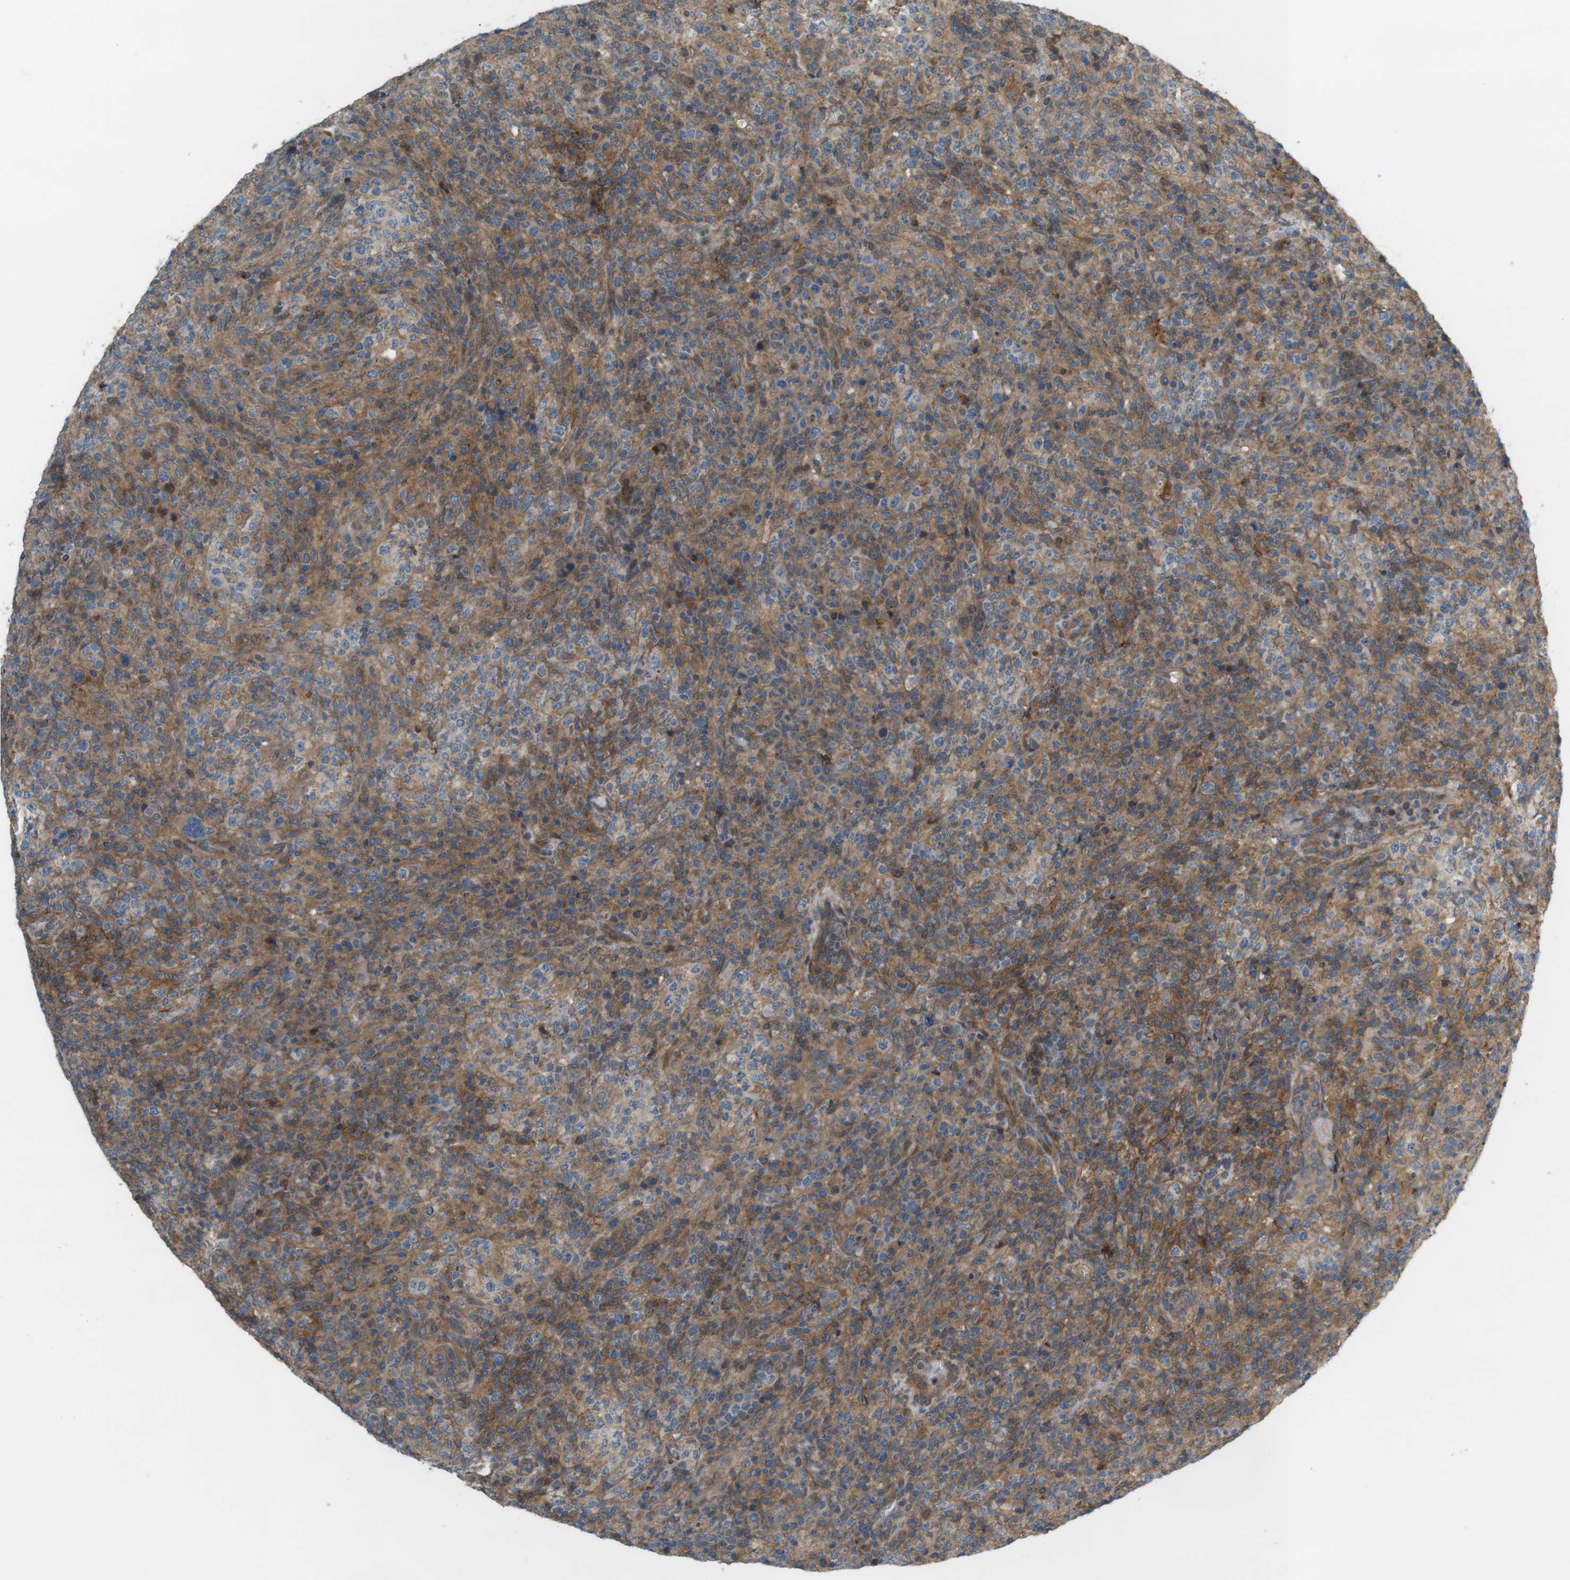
{"staining": {"intensity": "weak", "quantity": "25%-75%", "location": "cytoplasmic/membranous"}, "tissue": "lymphoma", "cell_type": "Tumor cells", "image_type": "cancer", "snomed": [{"axis": "morphology", "description": "Malignant lymphoma, non-Hodgkin's type, High grade"}, {"axis": "topography", "description": "Lymph node"}], "caption": "Protein expression analysis of human lymphoma reveals weak cytoplasmic/membranous expression in about 25%-75% of tumor cells.", "gene": "DDAH2", "patient": {"sex": "female", "age": 76}}